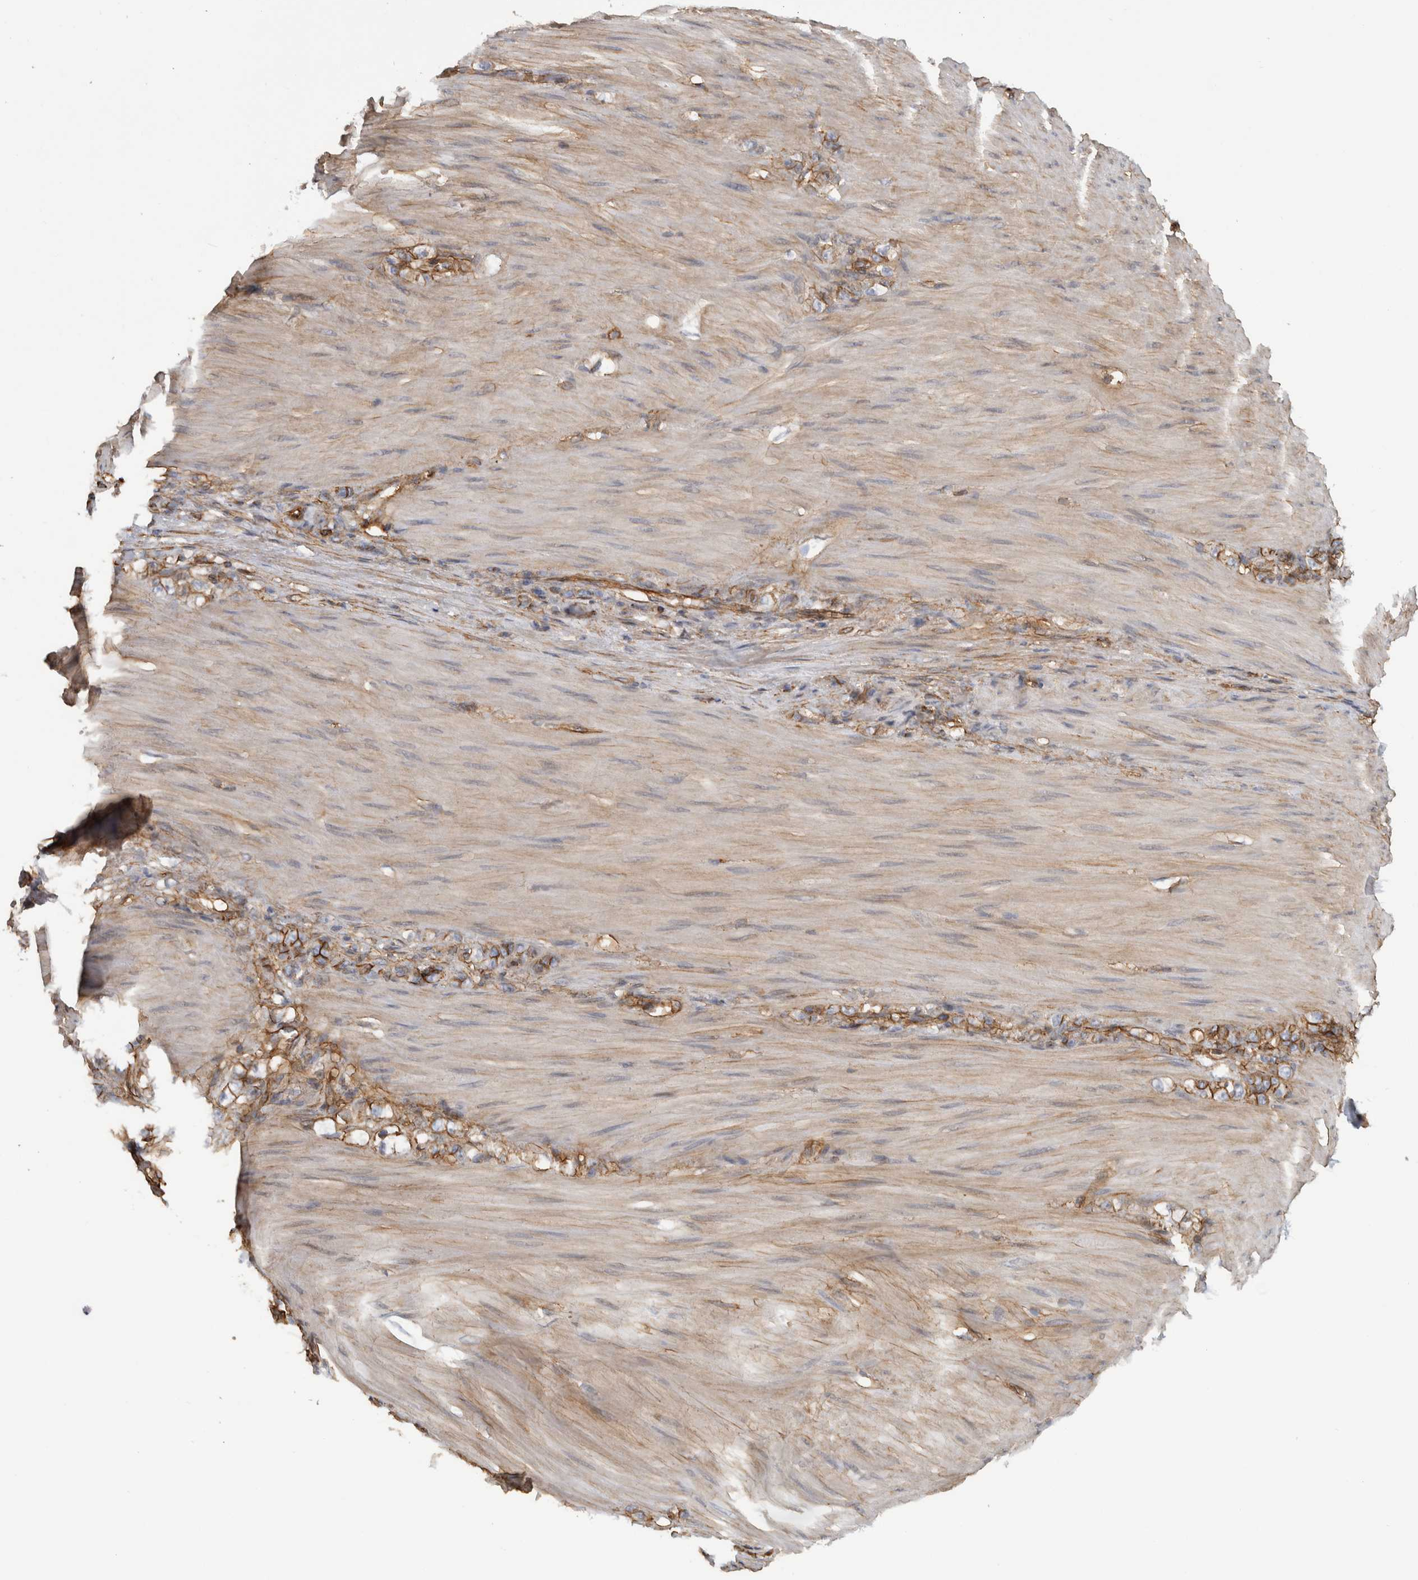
{"staining": {"intensity": "strong", "quantity": "25%-75%", "location": "cytoplasmic/membranous"}, "tissue": "stomach cancer", "cell_type": "Tumor cells", "image_type": "cancer", "snomed": [{"axis": "morphology", "description": "Normal tissue, NOS"}, {"axis": "morphology", "description": "Adenocarcinoma, NOS"}, {"axis": "topography", "description": "Stomach"}], "caption": "A high-resolution histopathology image shows immunohistochemistry staining of adenocarcinoma (stomach), which exhibits strong cytoplasmic/membranous expression in approximately 25%-75% of tumor cells. Using DAB (3,3'-diaminobenzidine) (brown) and hematoxylin (blue) stains, captured at high magnification using brightfield microscopy.", "gene": "AHNAK", "patient": {"sex": "male", "age": 82}}